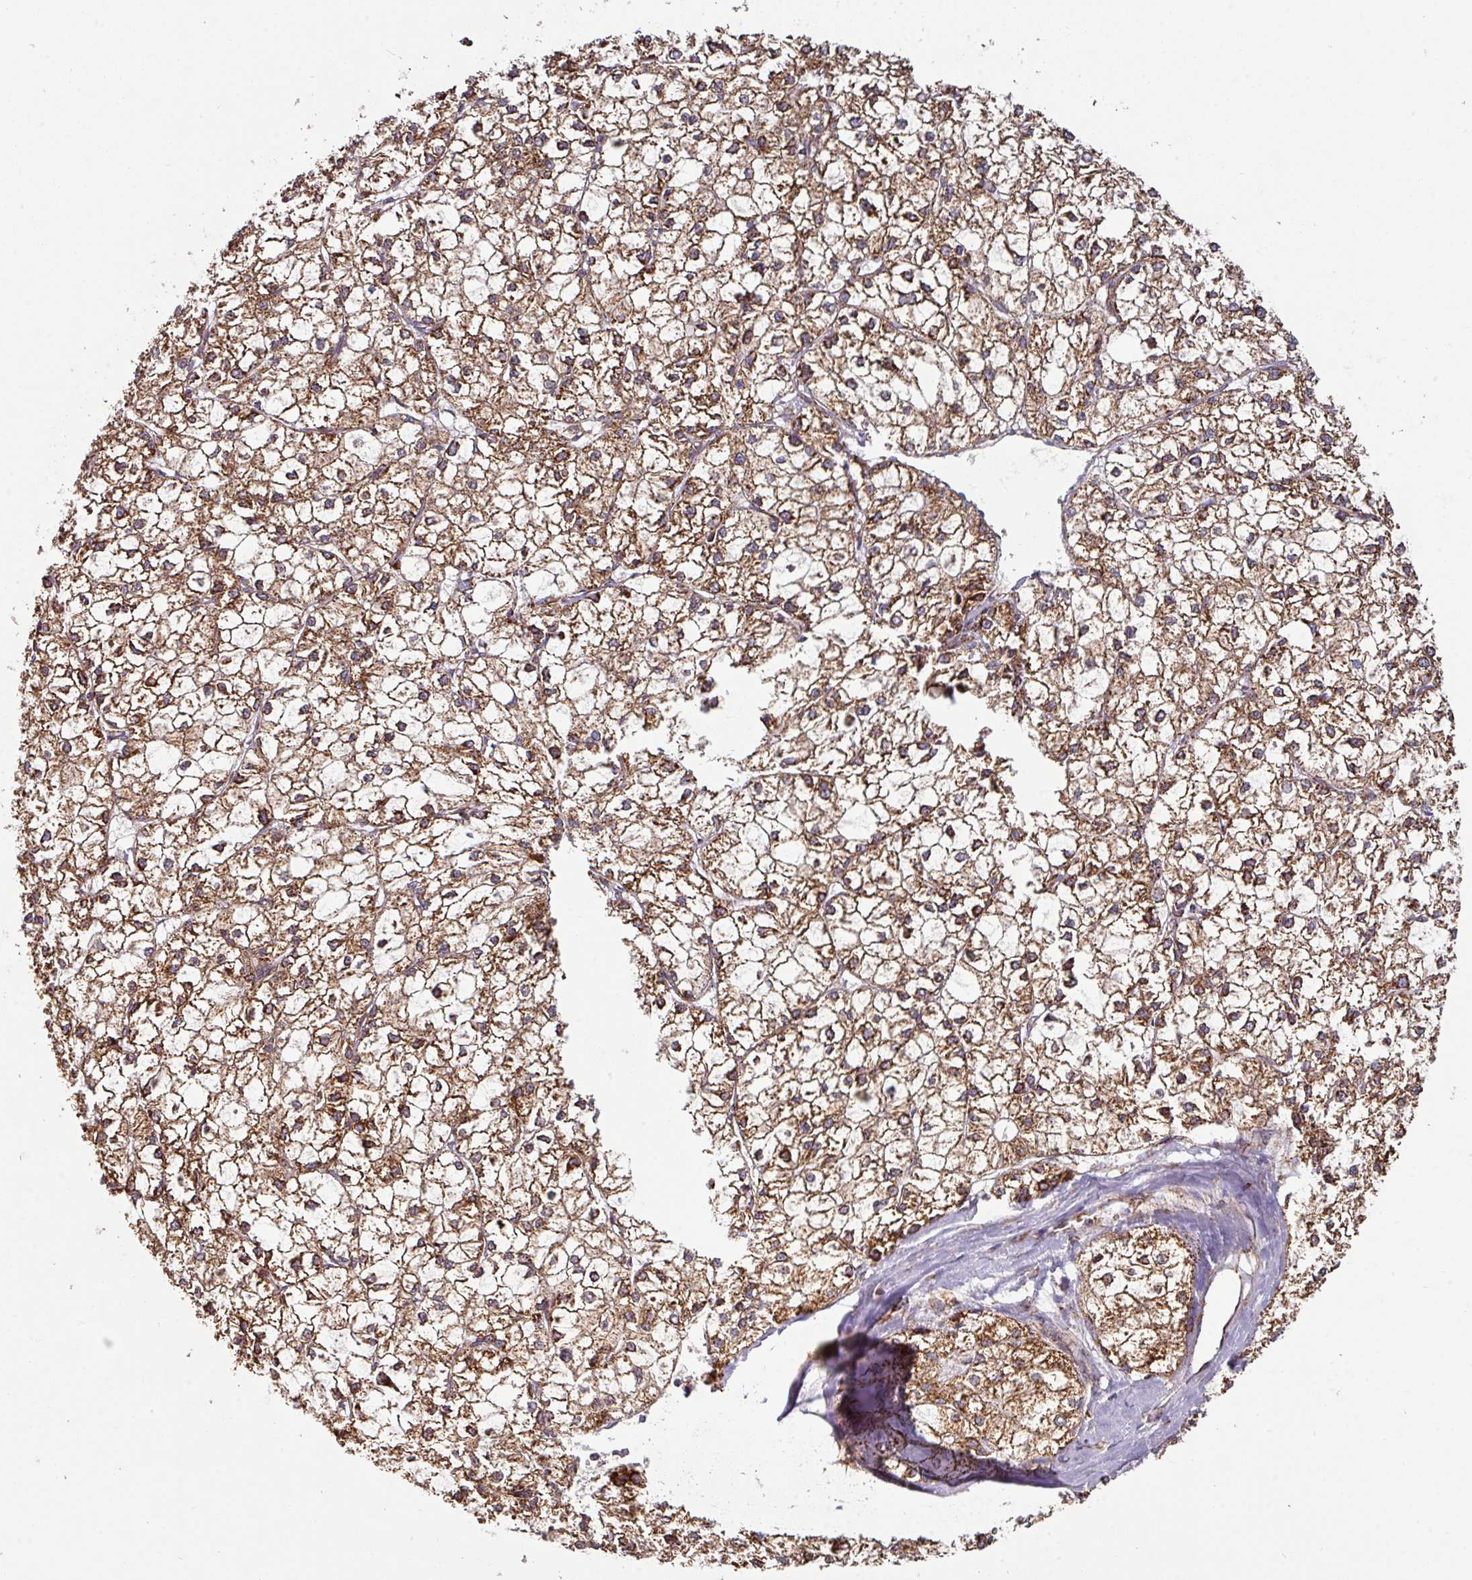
{"staining": {"intensity": "moderate", "quantity": ">75%", "location": "cytoplasmic/membranous"}, "tissue": "liver cancer", "cell_type": "Tumor cells", "image_type": "cancer", "snomed": [{"axis": "morphology", "description": "Carcinoma, Hepatocellular, NOS"}, {"axis": "topography", "description": "Liver"}], "caption": "Protein analysis of liver cancer tissue shows moderate cytoplasmic/membranous positivity in approximately >75% of tumor cells. Immunohistochemistry (ihc) stains the protein of interest in brown and the nuclei are stained blue.", "gene": "TRAP1", "patient": {"sex": "female", "age": 43}}